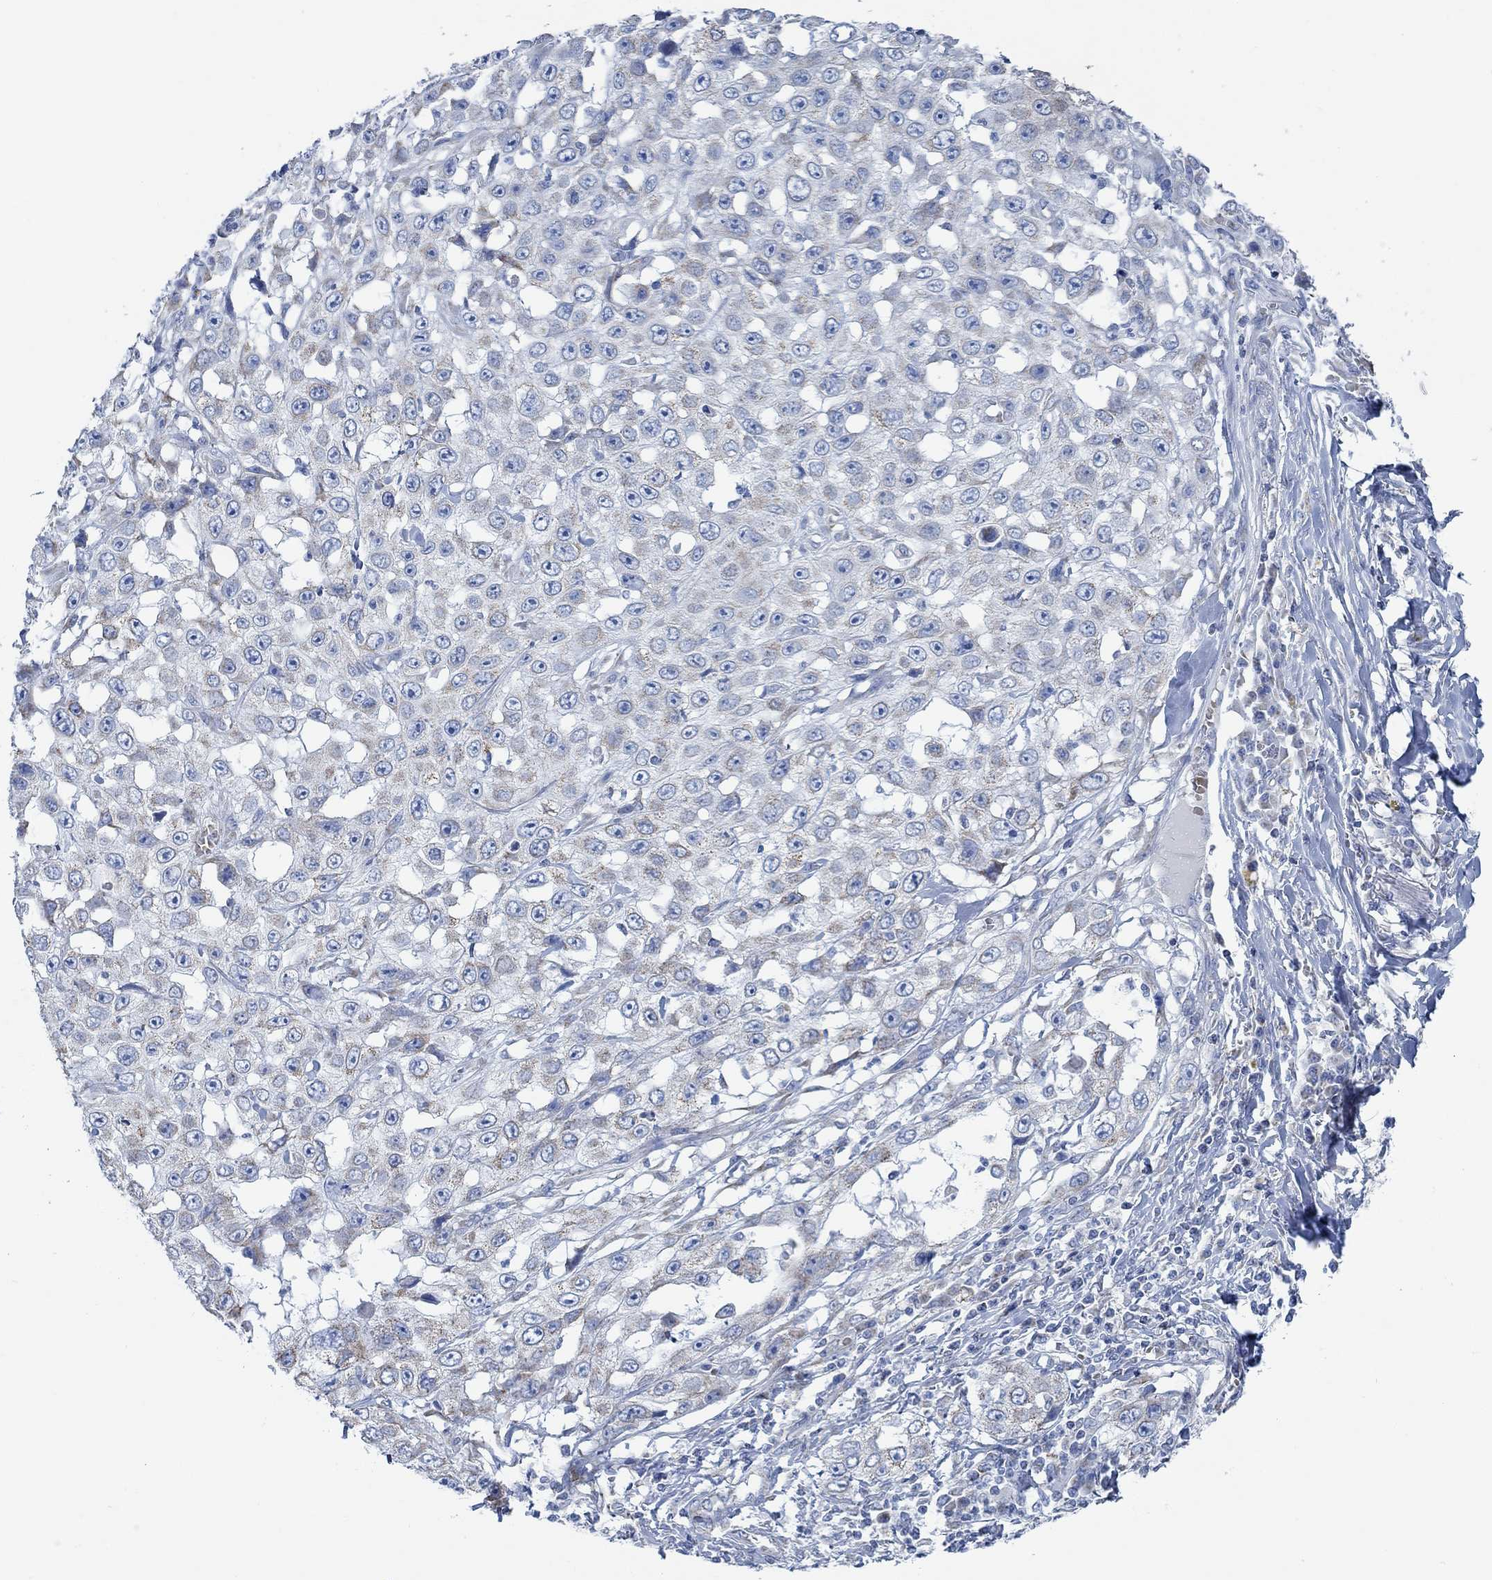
{"staining": {"intensity": "moderate", "quantity": "<25%", "location": "cytoplasmic/membranous"}, "tissue": "skin cancer", "cell_type": "Tumor cells", "image_type": "cancer", "snomed": [{"axis": "morphology", "description": "Squamous cell carcinoma, NOS"}, {"axis": "topography", "description": "Skin"}], "caption": "Tumor cells demonstrate moderate cytoplasmic/membranous expression in about <25% of cells in skin cancer.", "gene": "GLOD5", "patient": {"sex": "male", "age": 82}}